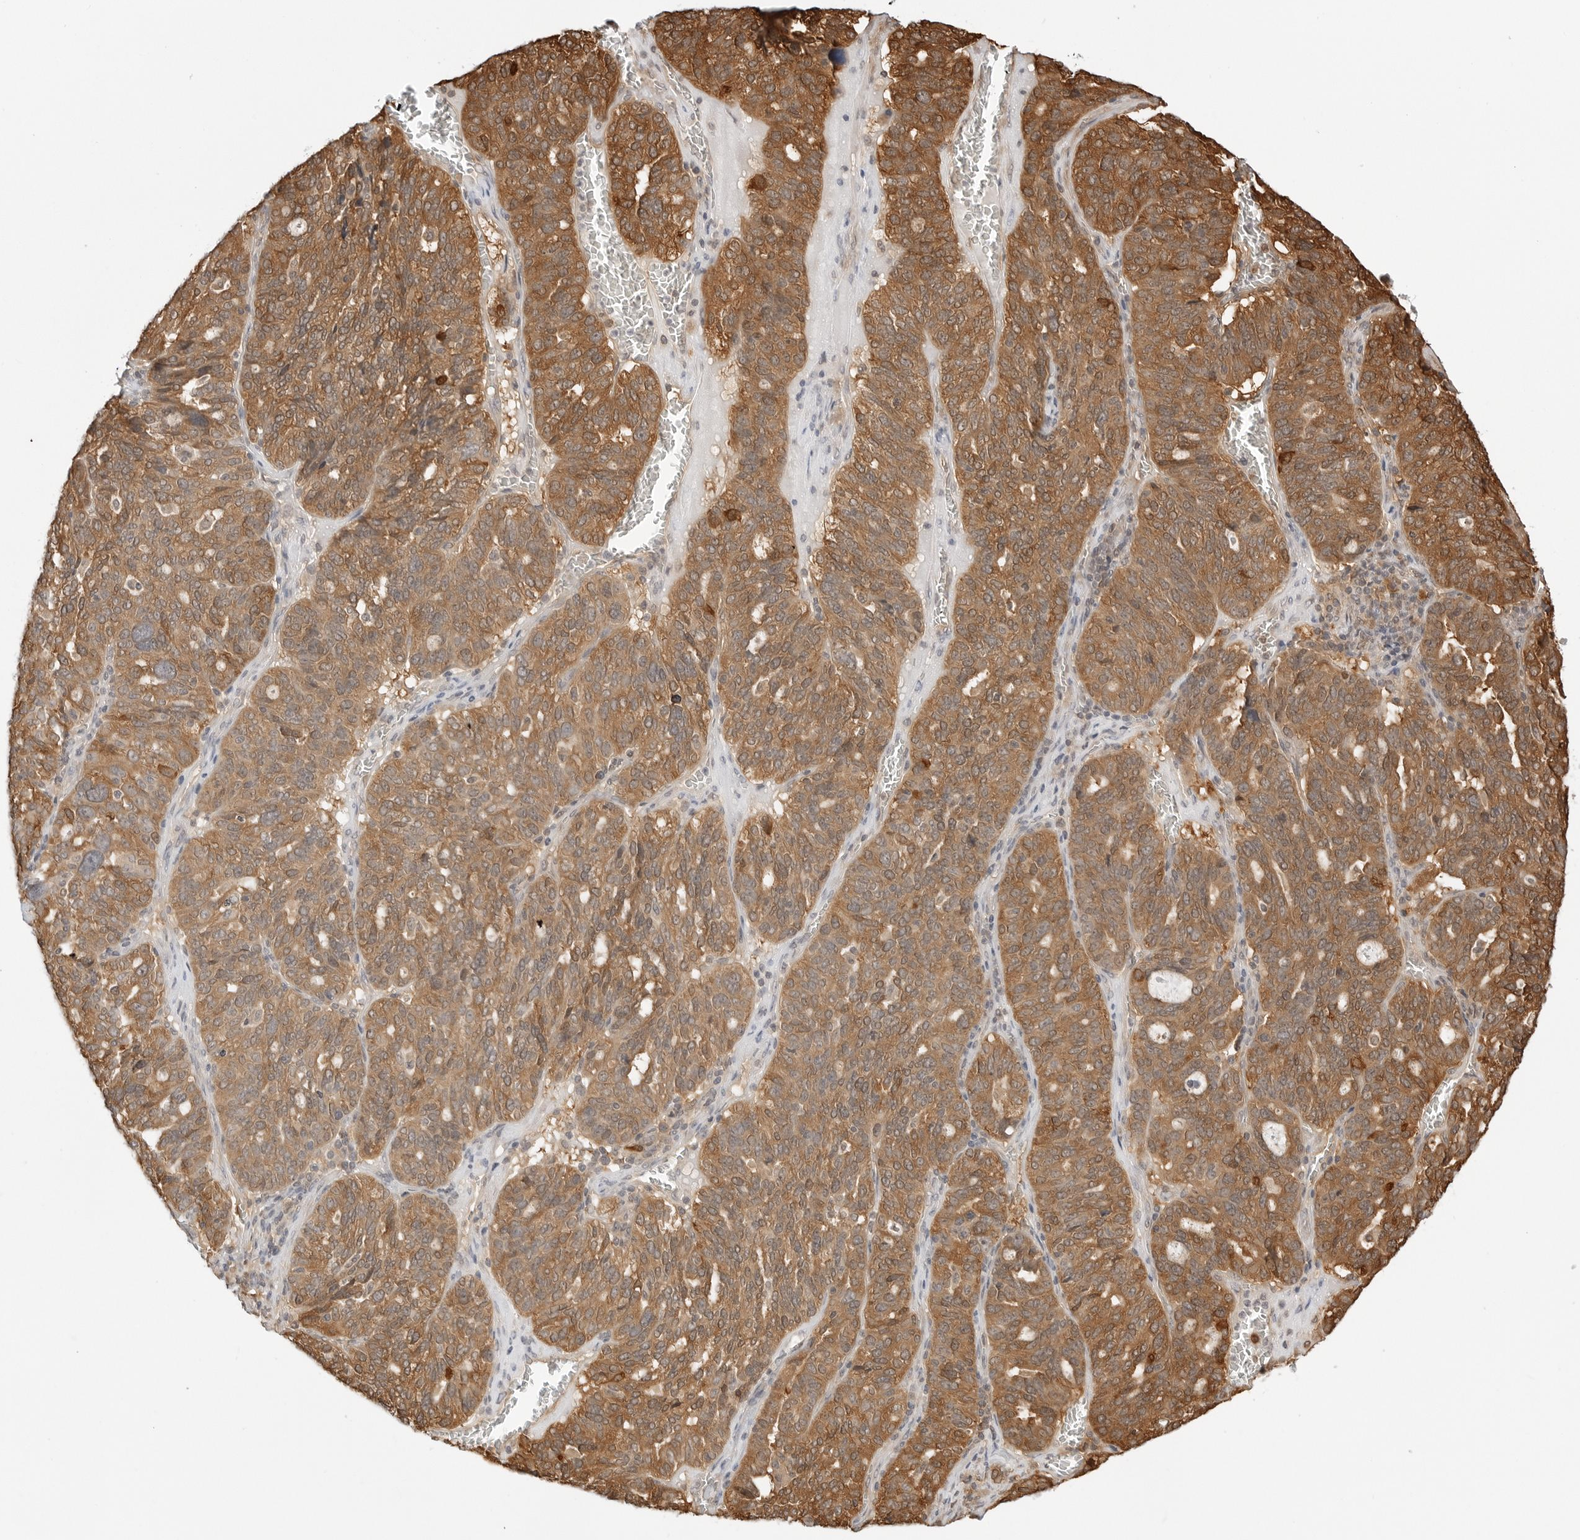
{"staining": {"intensity": "moderate", "quantity": ">75%", "location": "cytoplasmic/membranous"}, "tissue": "ovarian cancer", "cell_type": "Tumor cells", "image_type": "cancer", "snomed": [{"axis": "morphology", "description": "Cystadenocarcinoma, serous, NOS"}, {"axis": "topography", "description": "Ovary"}], "caption": "Human ovarian serous cystadenocarcinoma stained with a brown dye demonstrates moderate cytoplasmic/membranous positive positivity in approximately >75% of tumor cells.", "gene": "NUDC", "patient": {"sex": "female", "age": 59}}